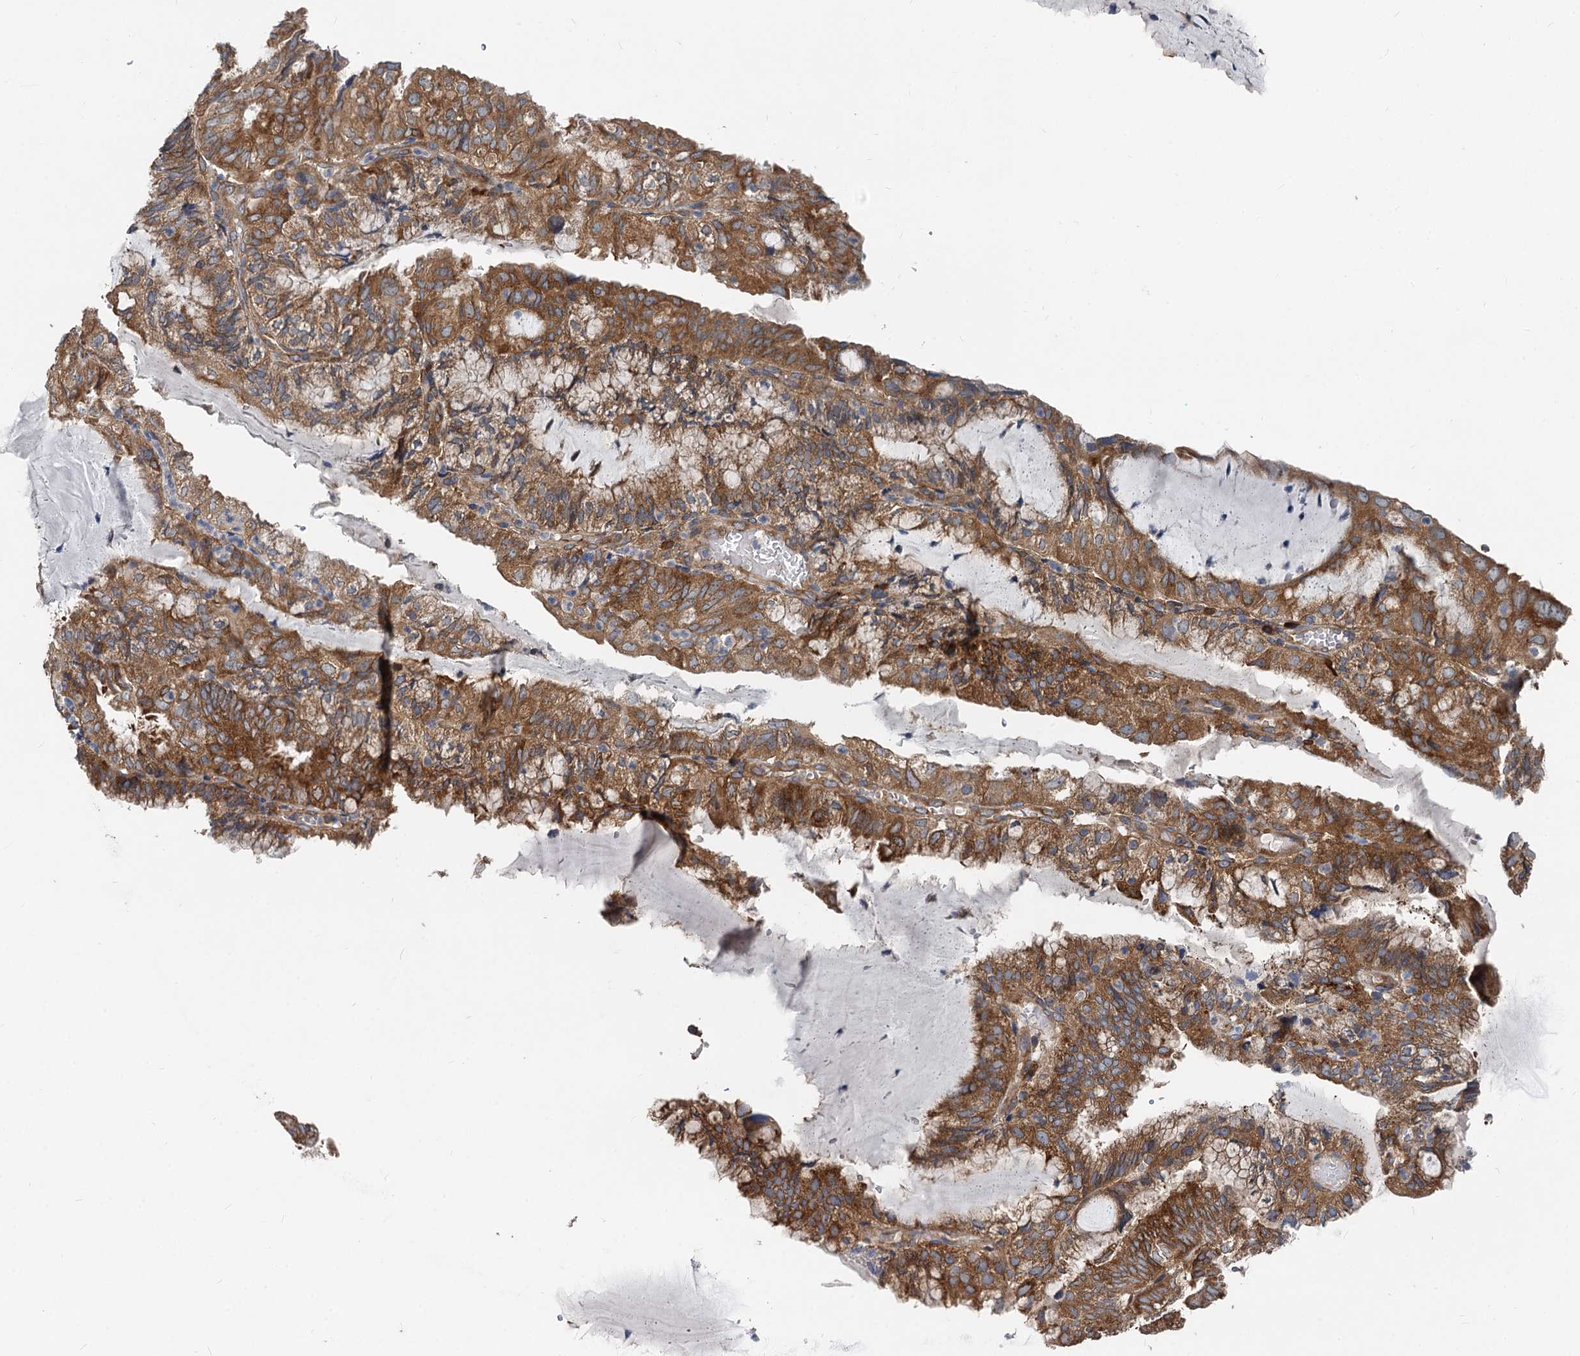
{"staining": {"intensity": "moderate", "quantity": ">75%", "location": "cytoplasmic/membranous"}, "tissue": "endometrial cancer", "cell_type": "Tumor cells", "image_type": "cancer", "snomed": [{"axis": "morphology", "description": "Adenocarcinoma, NOS"}, {"axis": "topography", "description": "Endometrium"}], "caption": "Moderate cytoplasmic/membranous positivity is identified in approximately >75% of tumor cells in adenocarcinoma (endometrial).", "gene": "EIF2B2", "patient": {"sex": "female", "age": 81}}